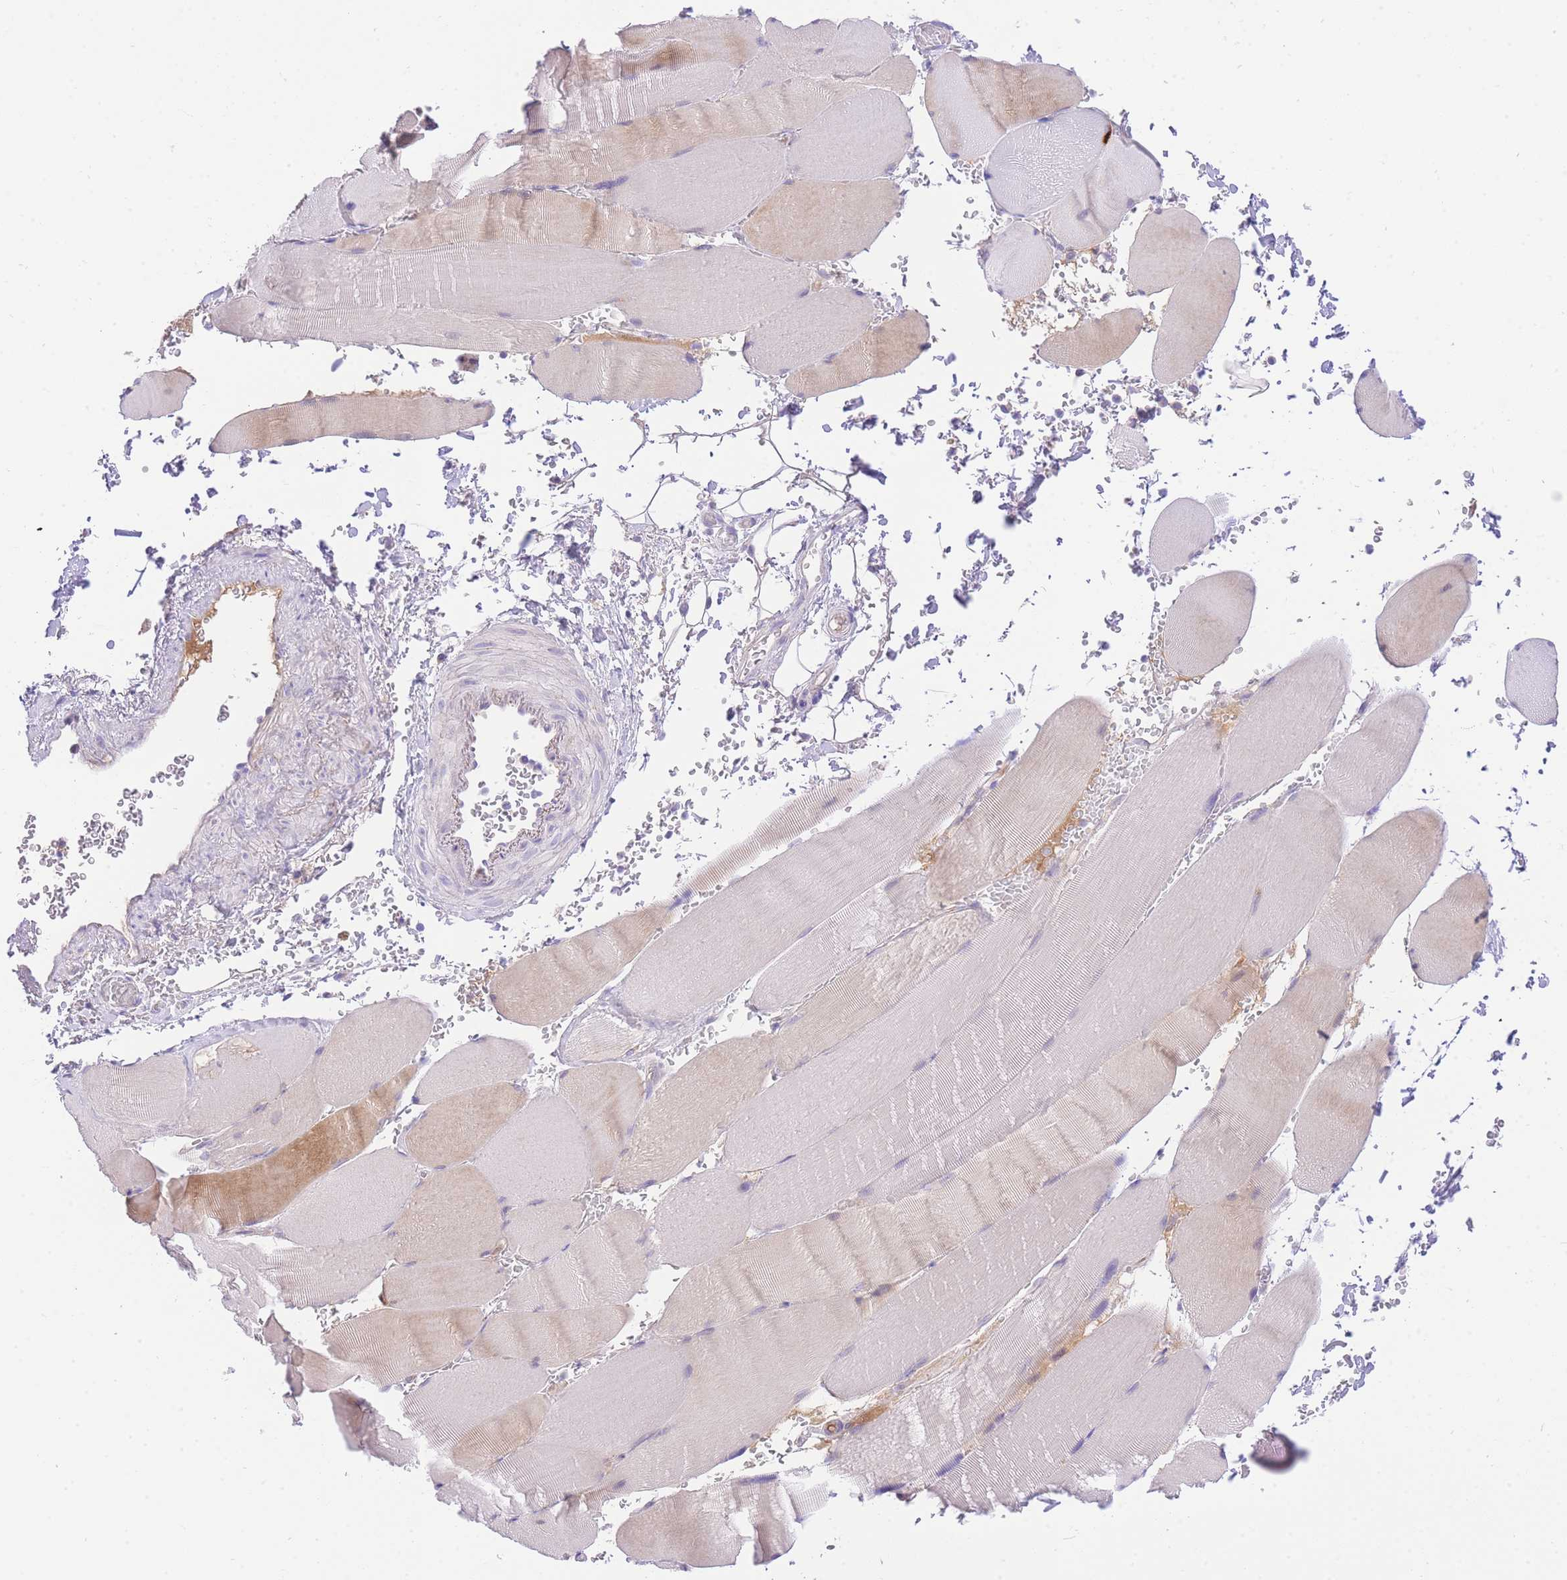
{"staining": {"intensity": "negative", "quantity": "none", "location": "none"}, "tissue": "skeletal muscle", "cell_type": "Myocytes", "image_type": "normal", "snomed": [{"axis": "morphology", "description": "Normal tissue, NOS"}, {"axis": "topography", "description": "Skeletal muscle"}, {"axis": "topography", "description": "Head-Neck"}], "caption": "Protein analysis of normal skeletal muscle displays no significant positivity in myocytes. (DAB (3,3'-diaminobenzidine) immunohistochemistry (IHC) with hematoxylin counter stain).", "gene": "LIPH", "patient": {"sex": "male", "age": 66}}